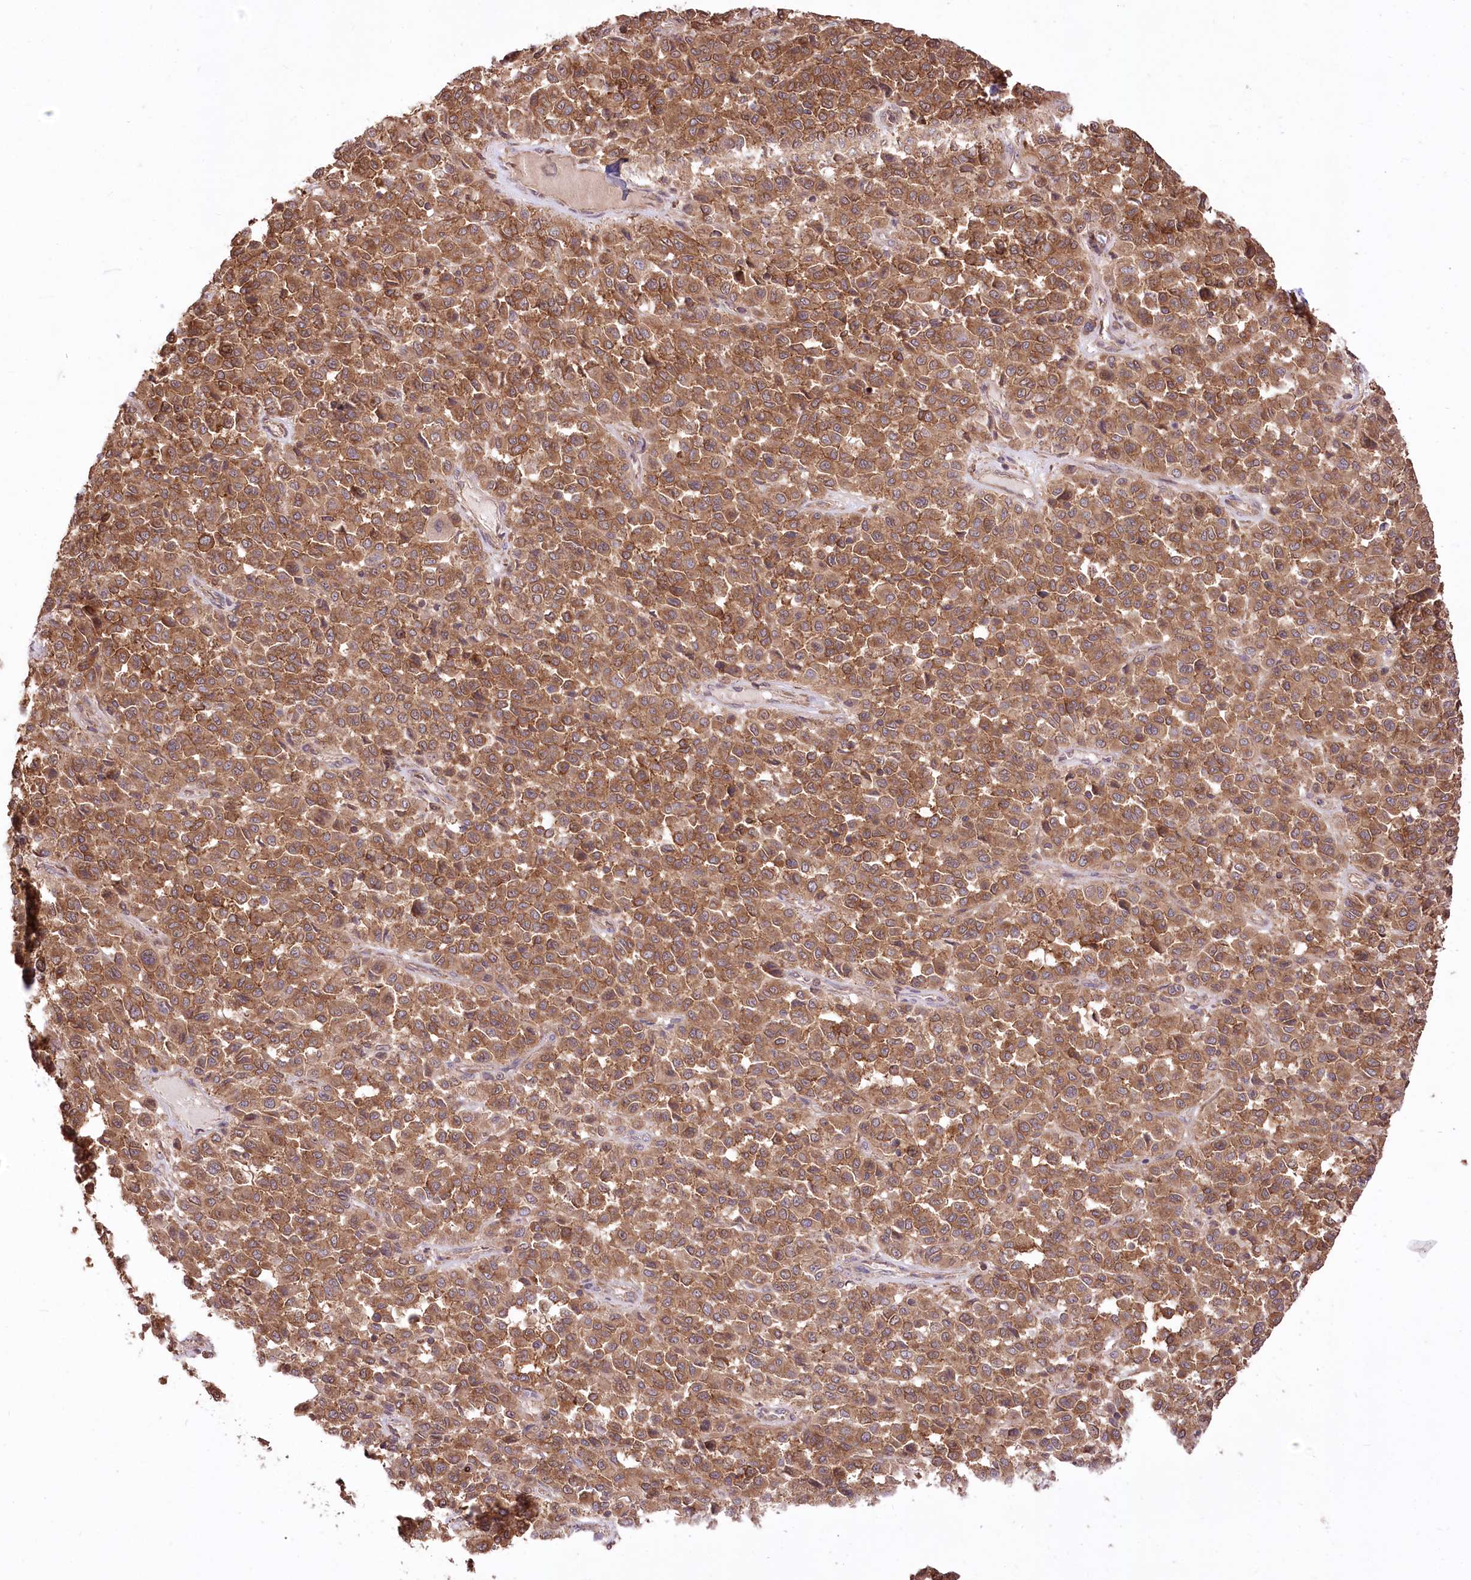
{"staining": {"intensity": "moderate", "quantity": ">75%", "location": "cytoplasmic/membranous"}, "tissue": "melanoma", "cell_type": "Tumor cells", "image_type": "cancer", "snomed": [{"axis": "morphology", "description": "Malignant melanoma, Metastatic site"}, {"axis": "topography", "description": "Pancreas"}], "caption": "Melanoma stained with DAB IHC exhibits medium levels of moderate cytoplasmic/membranous expression in about >75% of tumor cells.", "gene": "XYLB", "patient": {"sex": "female", "age": 30}}